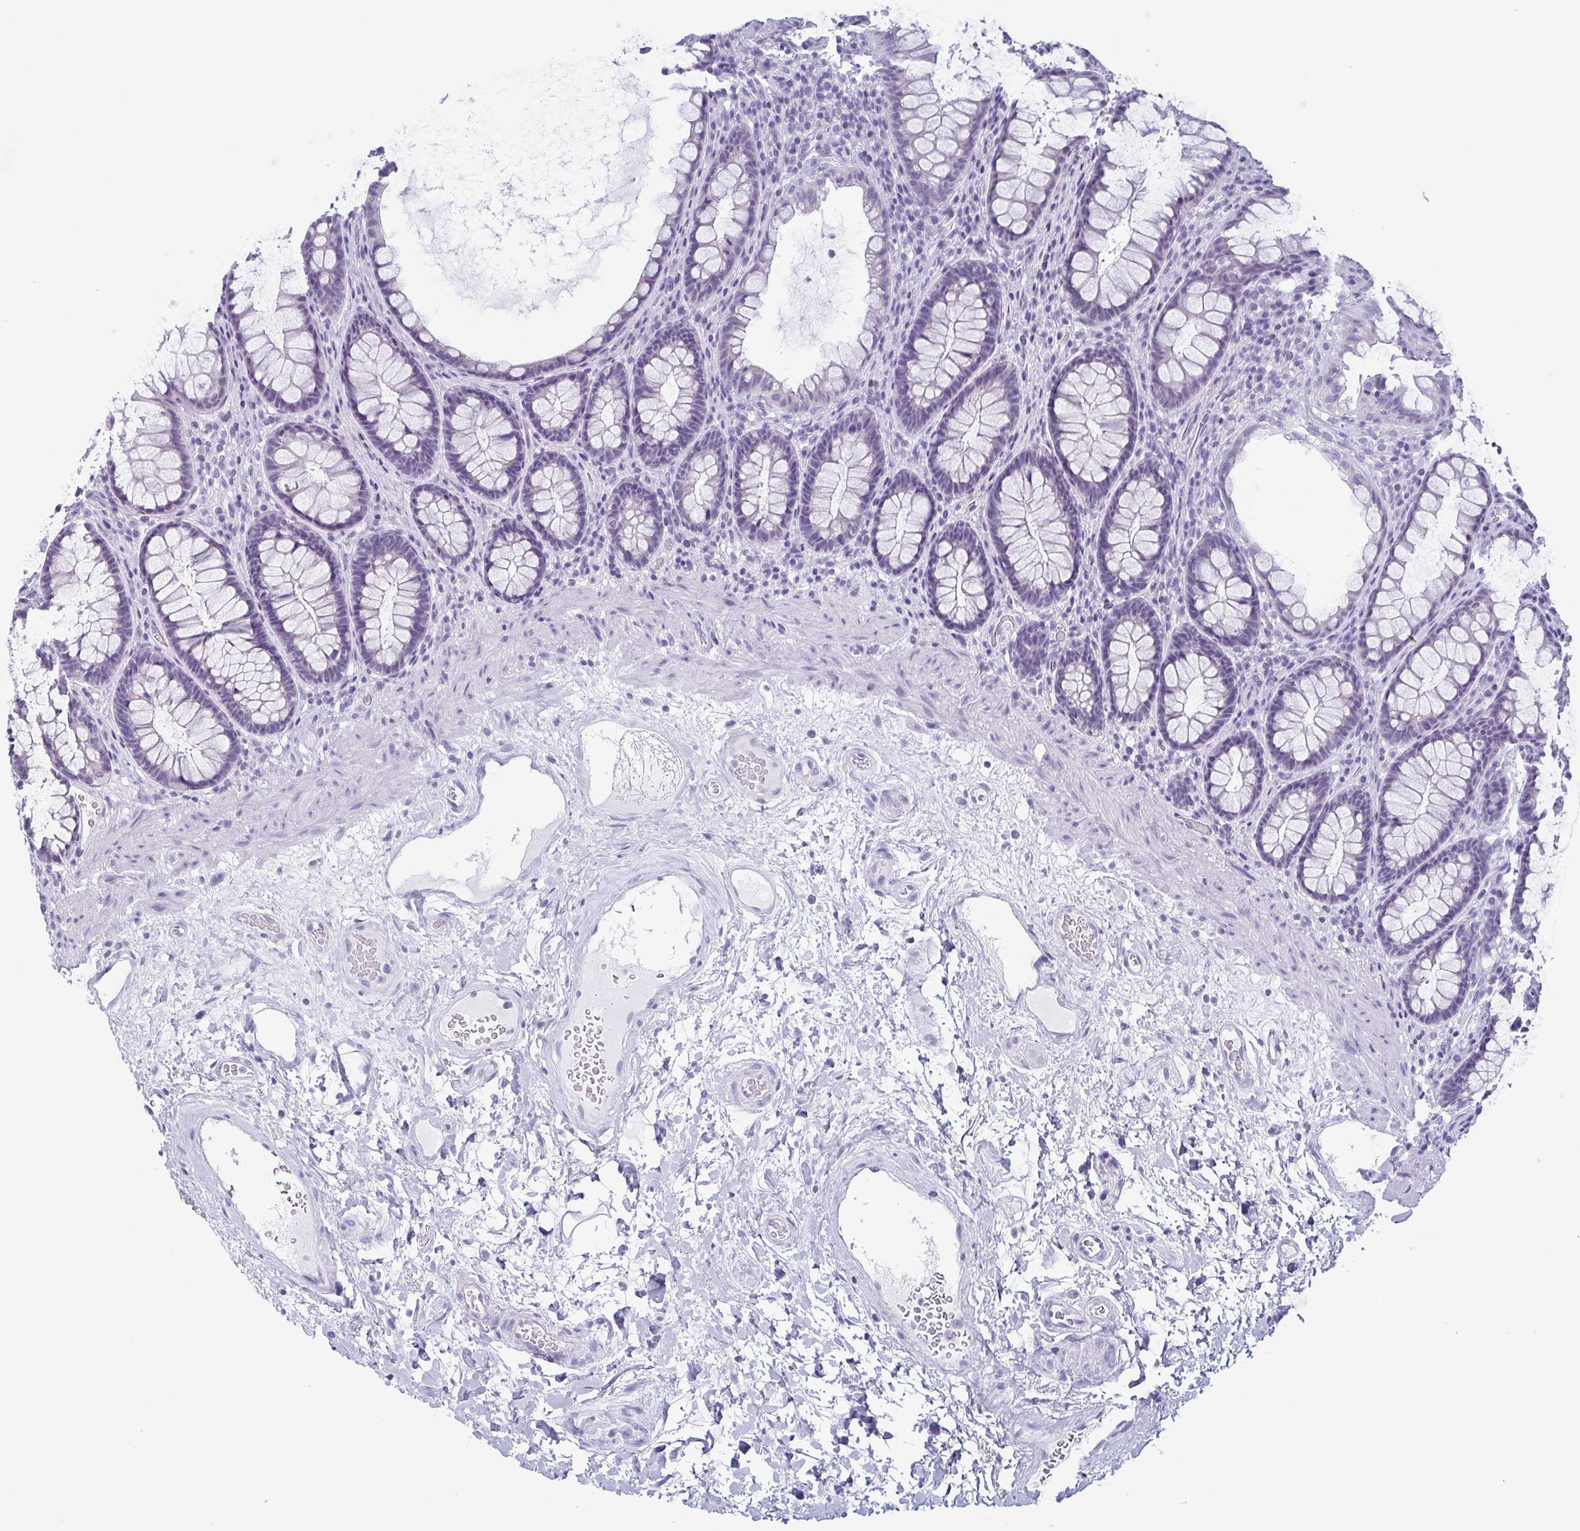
{"staining": {"intensity": "negative", "quantity": "none", "location": "none"}, "tissue": "rectum", "cell_type": "Glandular cells", "image_type": "normal", "snomed": [{"axis": "morphology", "description": "Normal tissue, NOS"}, {"axis": "topography", "description": "Rectum"}], "caption": "Glandular cells show no significant protein staining in benign rectum. Brightfield microscopy of immunohistochemistry stained with DAB (brown) and hematoxylin (blue), captured at high magnification.", "gene": "KRT78", "patient": {"sex": "male", "age": 72}}